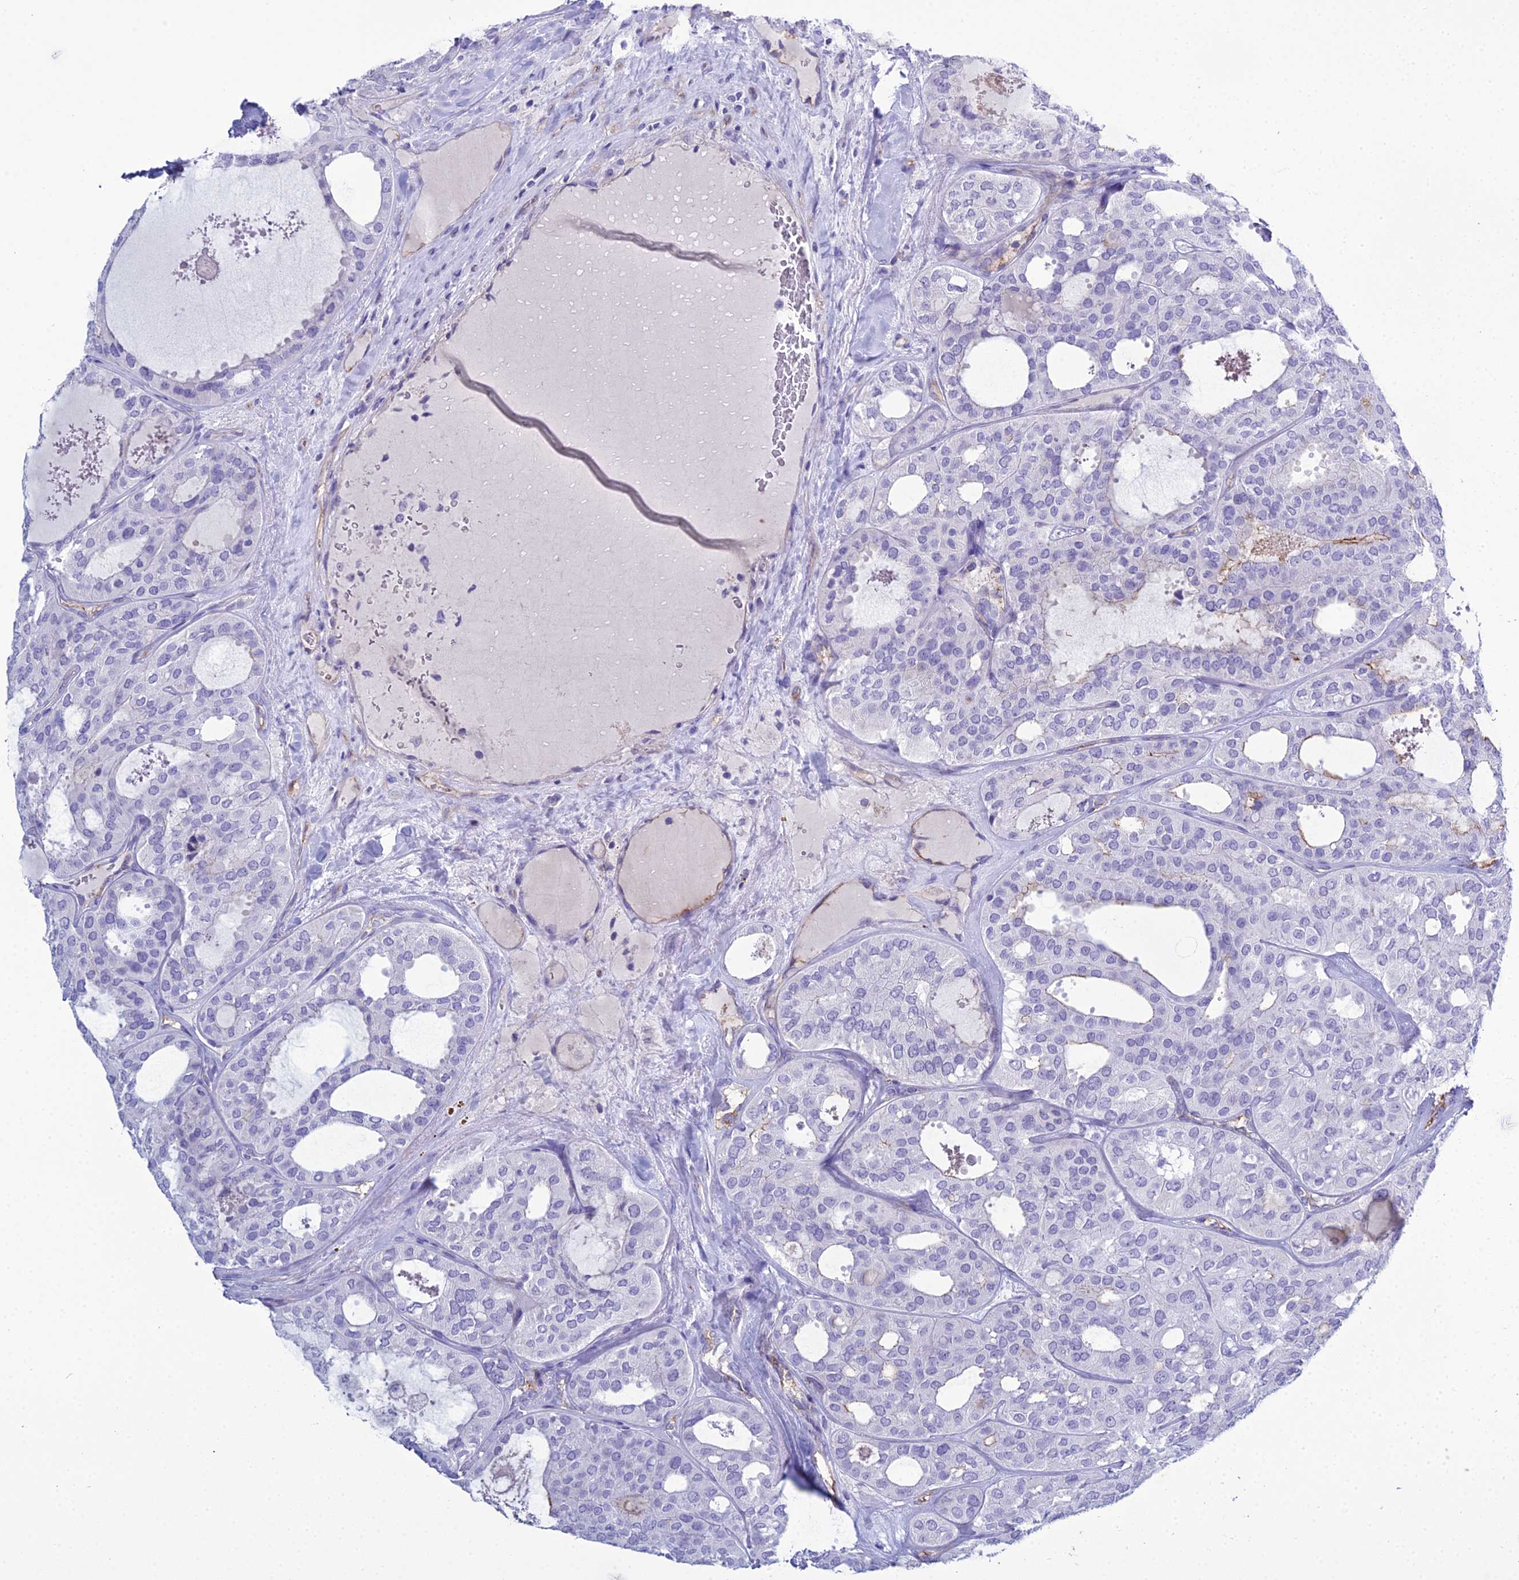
{"staining": {"intensity": "negative", "quantity": "none", "location": "none"}, "tissue": "thyroid cancer", "cell_type": "Tumor cells", "image_type": "cancer", "snomed": [{"axis": "morphology", "description": "Follicular adenoma carcinoma, NOS"}, {"axis": "topography", "description": "Thyroid gland"}], "caption": "The micrograph demonstrates no significant staining in tumor cells of thyroid follicular adenoma carcinoma.", "gene": "ACE", "patient": {"sex": "male", "age": 75}}